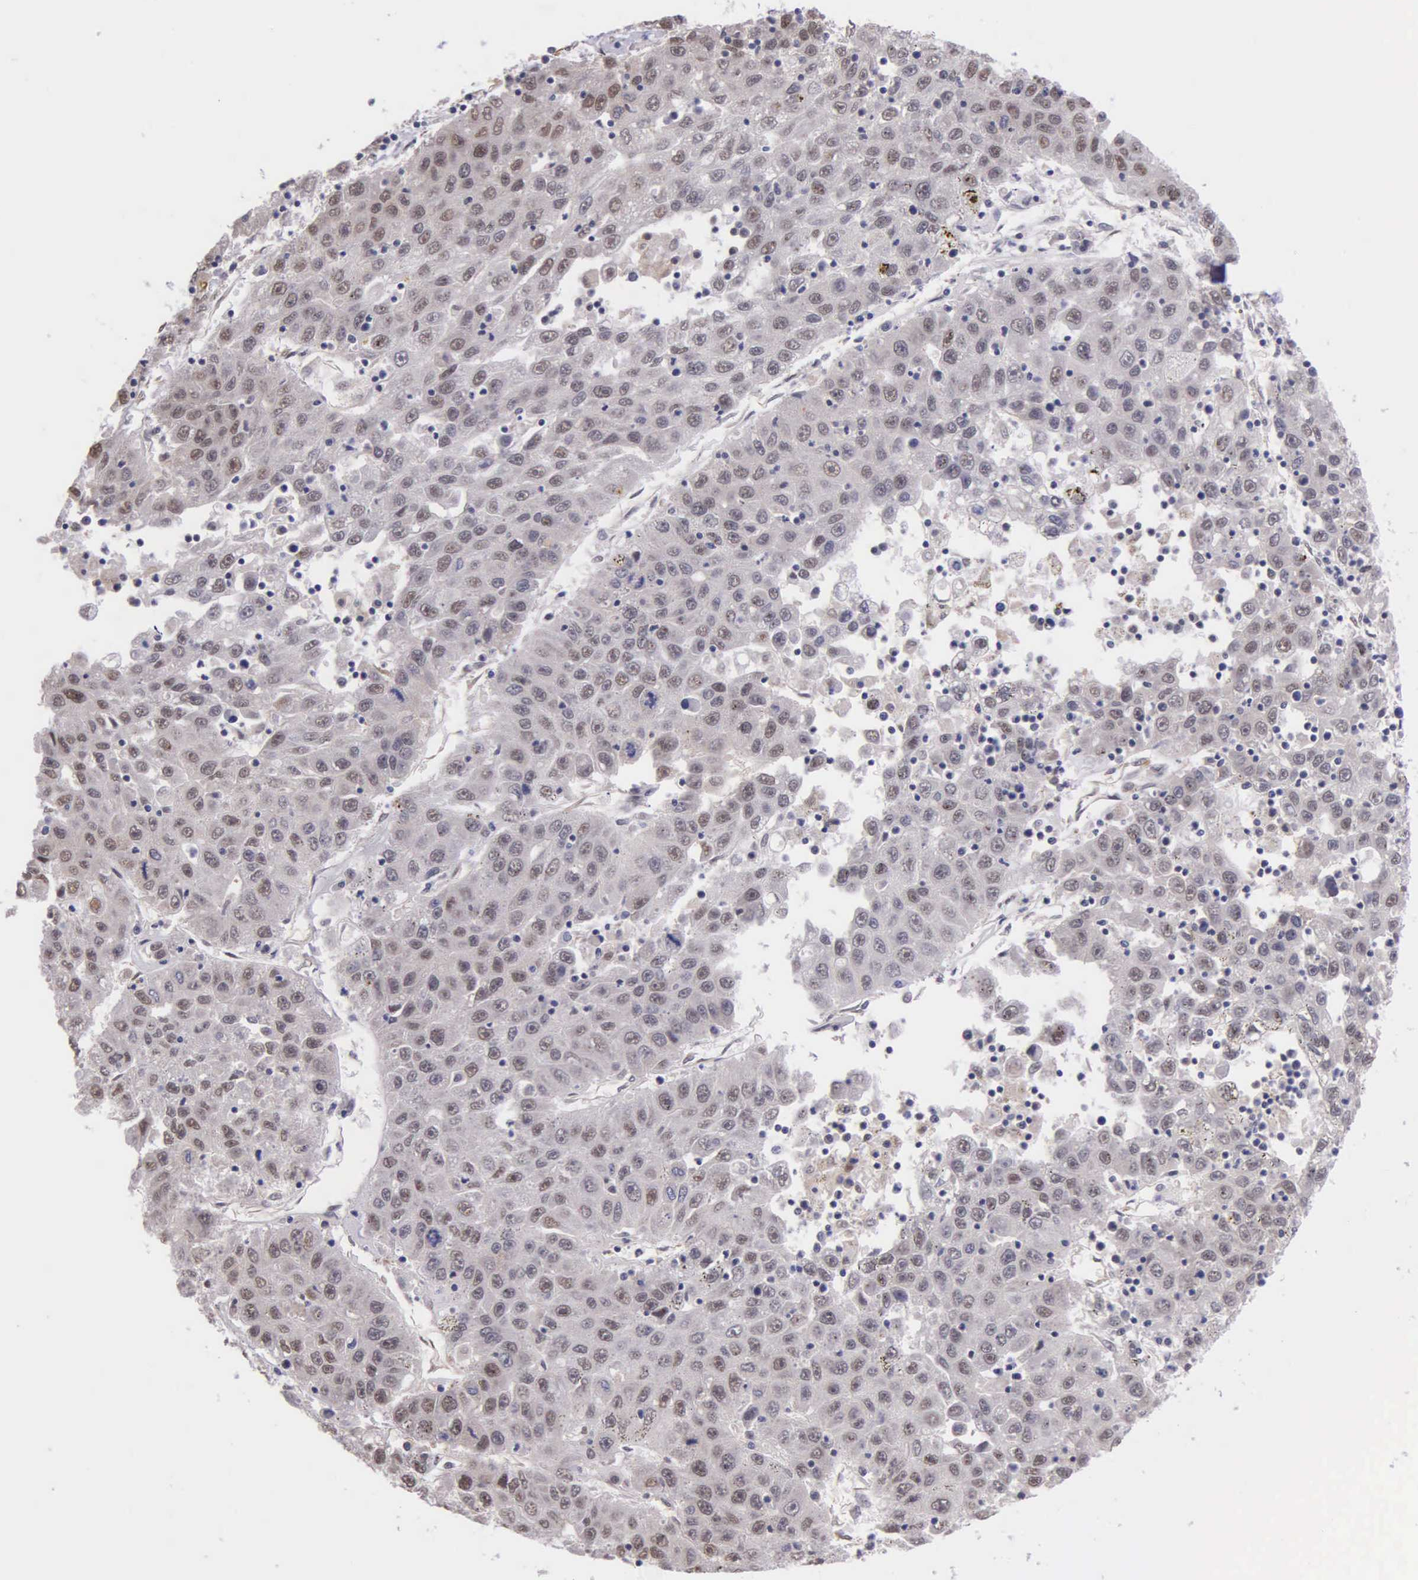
{"staining": {"intensity": "weak", "quantity": "25%-75%", "location": "cytoplasmic/membranous,nuclear"}, "tissue": "liver cancer", "cell_type": "Tumor cells", "image_type": "cancer", "snomed": [{"axis": "morphology", "description": "Carcinoma, Hepatocellular, NOS"}, {"axis": "topography", "description": "Liver"}], "caption": "High-magnification brightfield microscopy of liver cancer stained with DAB (brown) and counterstained with hematoxylin (blue). tumor cells exhibit weak cytoplasmic/membranous and nuclear positivity is identified in approximately25%-75% of cells. The staining was performed using DAB to visualize the protein expression in brown, while the nuclei were stained in blue with hematoxylin (Magnification: 20x).", "gene": "PSMC1", "patient": {"sex": "male", "age": 49}}